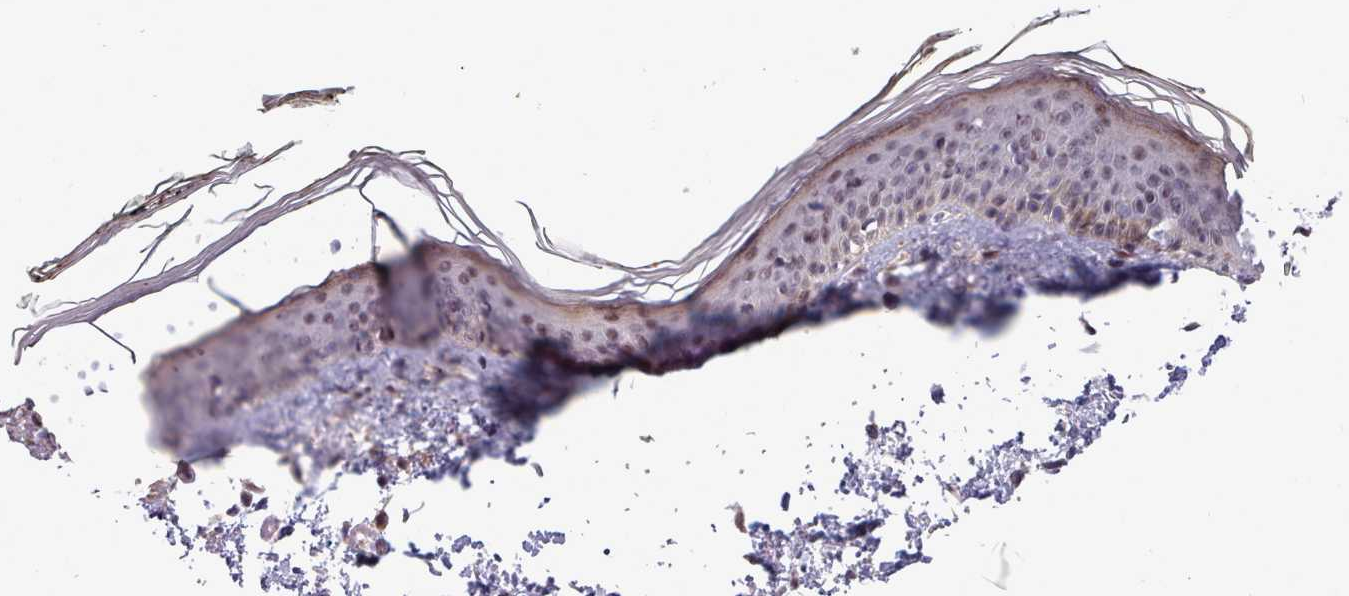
{"staining": {"intensity": "negative", "quantity": "none", "location": "none"}, "tissue": "skin", "cell_type": "Fibroblasts", "image_type": "normal", "snomed": [{"axis": "morphology", "description": "Normal tissue, NOS"}, {"axis": "topography", "description": "Skin"}], "caption": "Immunohistochemistry image of benign skin: human skin stained with DAB (3,3'-diaminobenzidine) displays no significant protein expression in fibroblasts.", "gene": "AHCY", "patient": {"sex": "male", "age": 62}}